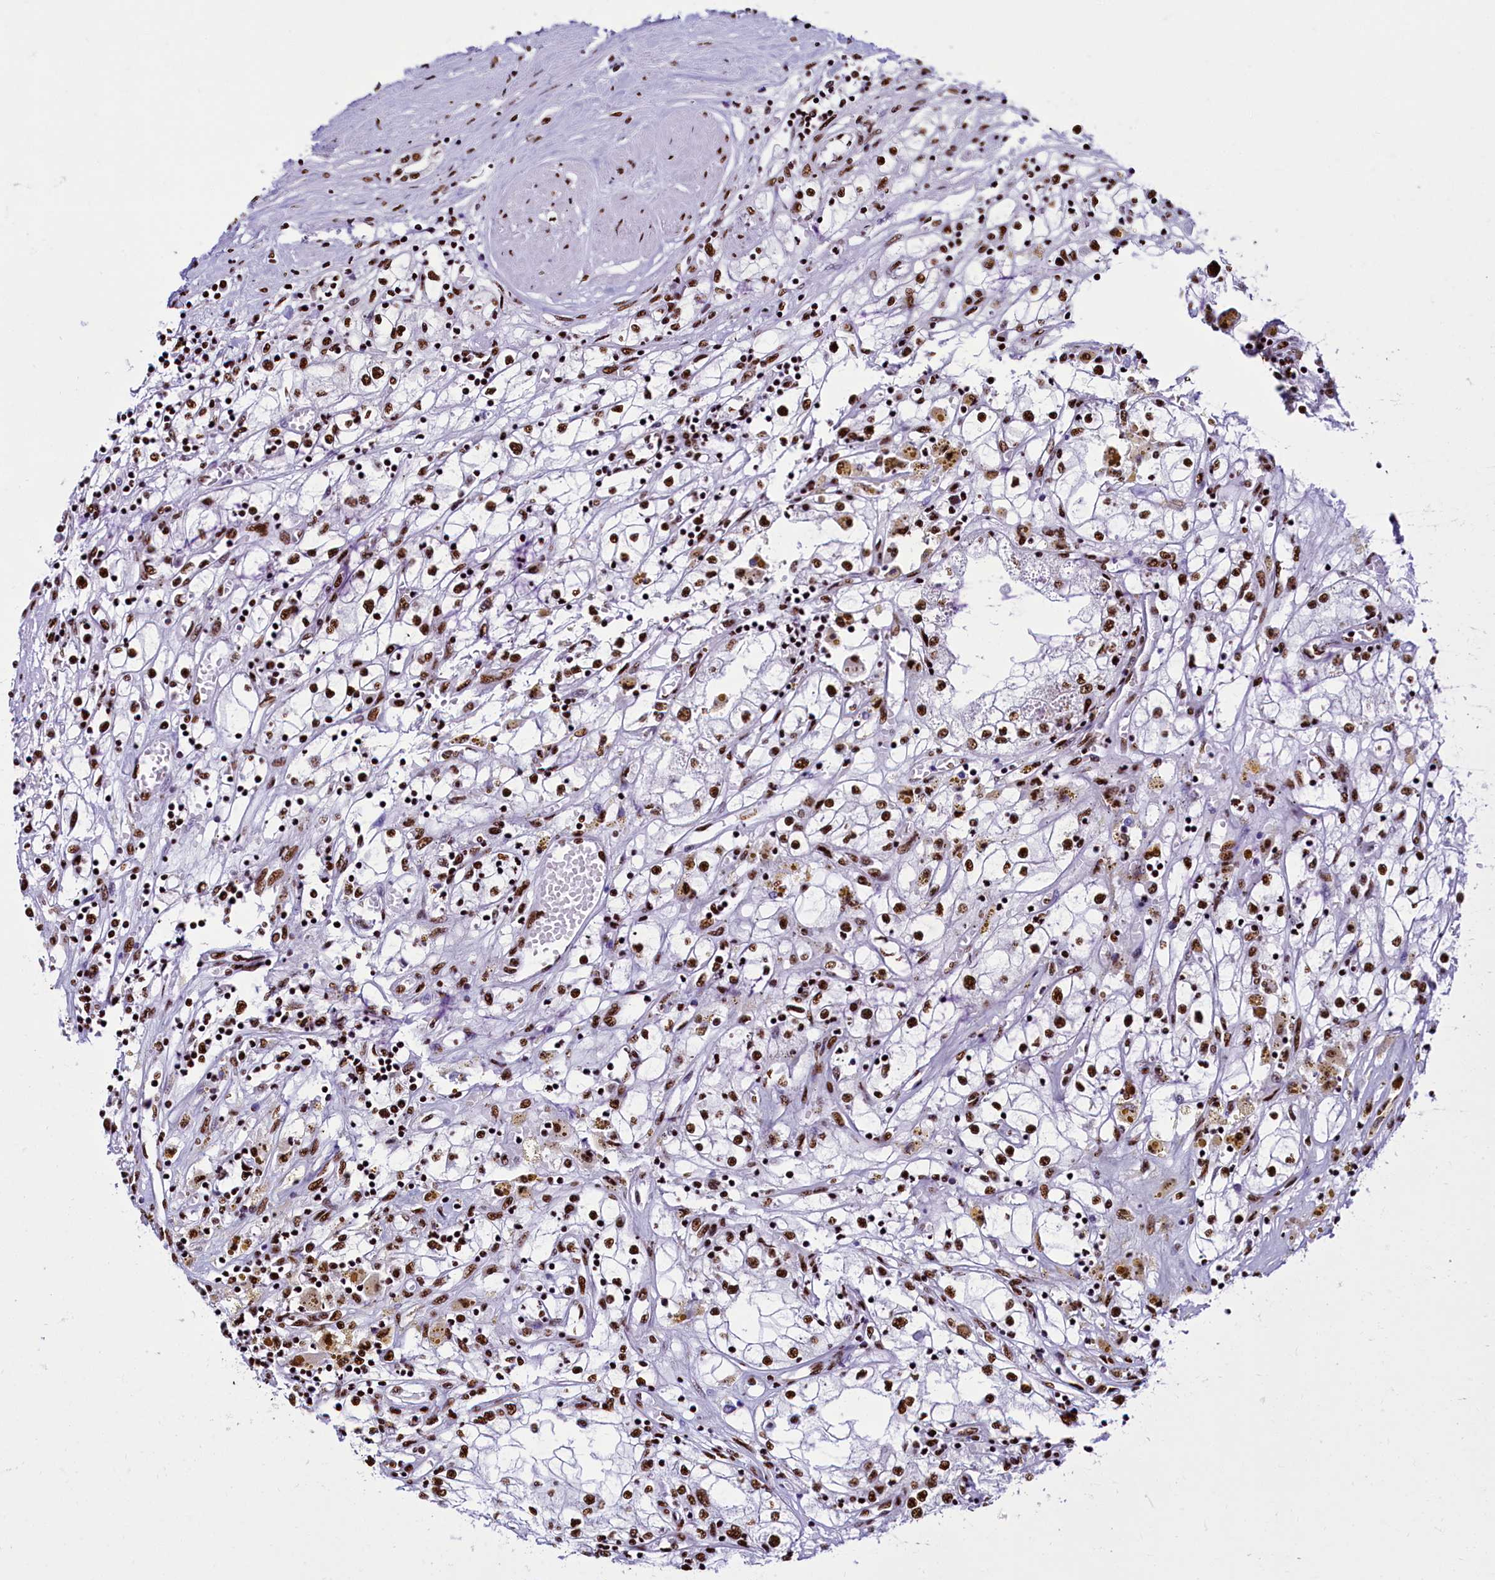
{"staining": {"intensity": "moderate", "quantity": ">75%", "location": "nuclear"}, "tissue": "renal cancer", "cell_type": "Tumor cells", "image_type": "cancer", "snomed": [{"axis": "morphology", "description": "Adenocarcinoma, NOS"}, {"axis": "topography", "description": "Kidney"}], "caption": "DAB (3,3'-diaminobenzidine) immunohistochemical staining of human adenocarcinoma (renal) shows moderate nuclear protein positivity in about >75% of tumor cells. The protein is shown in brown color, while the nuclei are stained blue.", "gene": "SRRM2", "patient": {"sex": "male", "age": 56}}